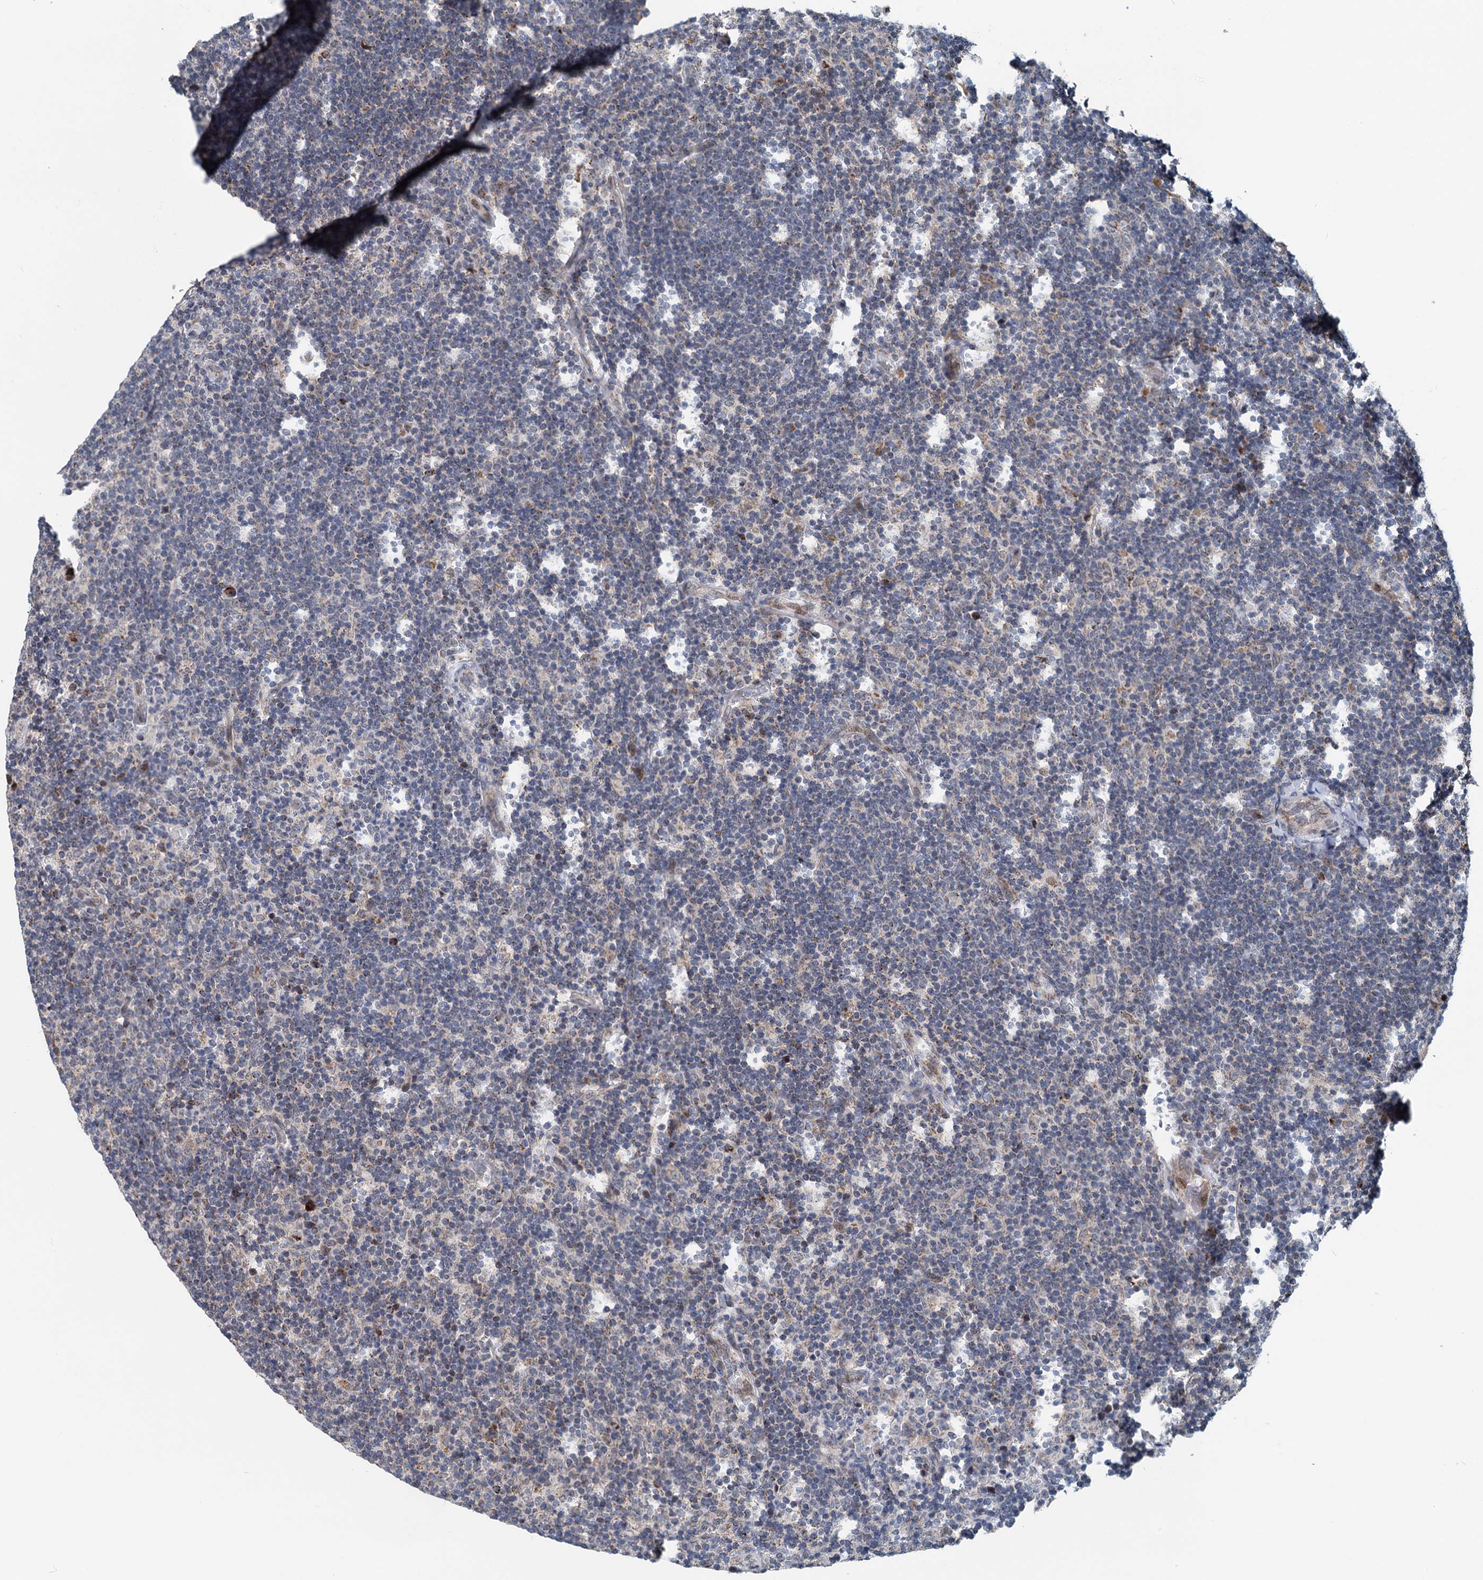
{"staining": {"intensity": "moderate", "quantity": ">75%", "location": "cytoplasmic/membranous"}, "tissue": "lymphoma", "cell_type": "Tumor cells", "image_type": "cancer", "snomed": [{"axis": "morphology", "description": "Hodgkin's disease, NOS"}, {"axis": "topography", "description": "Lymph node"}], "caption": "A brown stain labels moderate cytoplasmic/membranous expression of a protein in lymphoma tumor cells. The staining is performed using DAB (3,3'-diaminobenzidine) brown chromogen to label protein expression. The nuclei are counter-stained blue using hematoxylin.", "gene": "RITA1", "patient": {"sex": "female", "age": 57}}